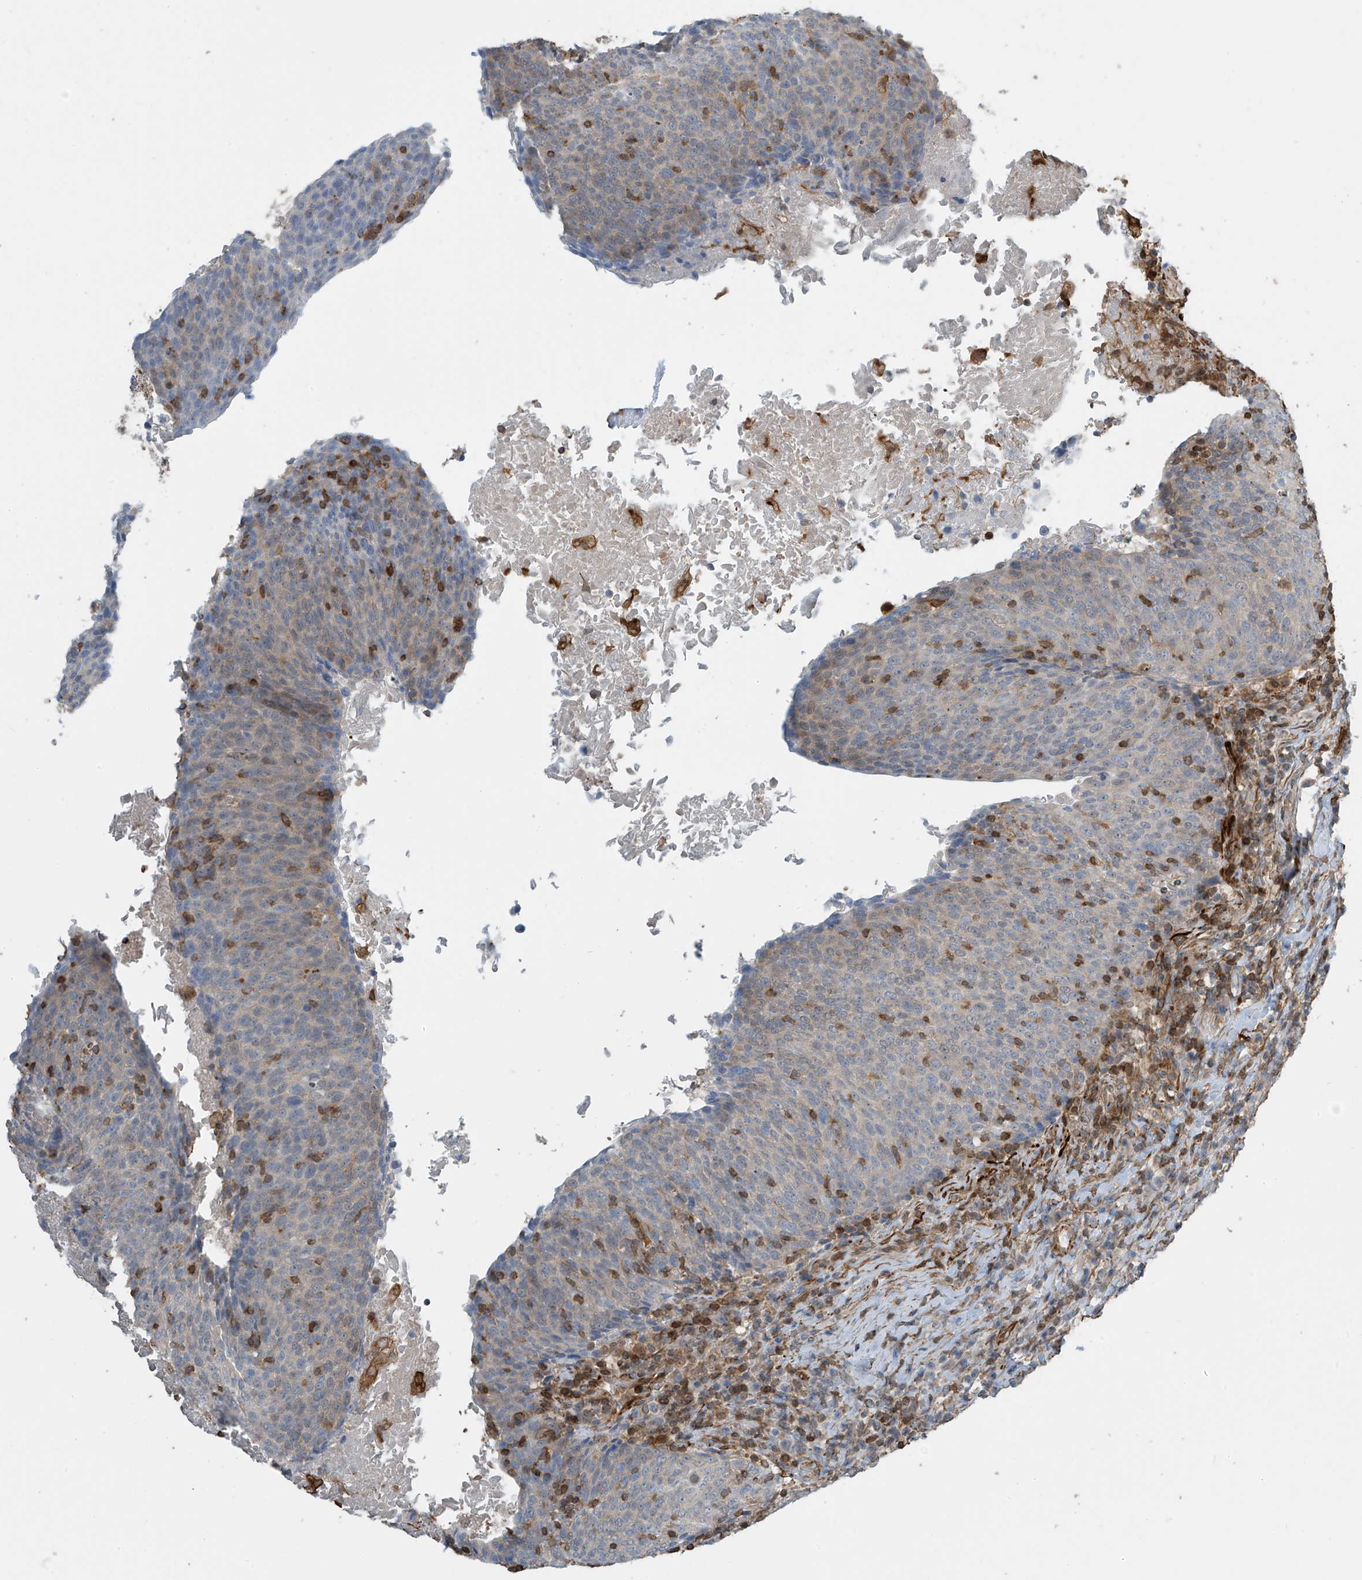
{"staining": {"intensity": "negative", "quantity": "none", "location": "none"}, "tissue": "head and neck cancer", "cell_type": "Tumor cells", "image_type": "cancer", "snomed": [{"axis": "morphology", "description": "Squamous cell carcinoma, NOS"}, {"axis": "morphology", "description": "Squamous cell carcinoma, metastatic, NOS"}, {"axis": "topography", "description": "Lymph node"}, {"axis": "topography", "description": "Head-Neck"}], "caption": "A micrograph of human metastatic squamous cell carcinoma (head and neck) is negative for staining in tumor cells.", "gene": "SH3BGRL3", "patient": {"sex": "male", "age": 62}}